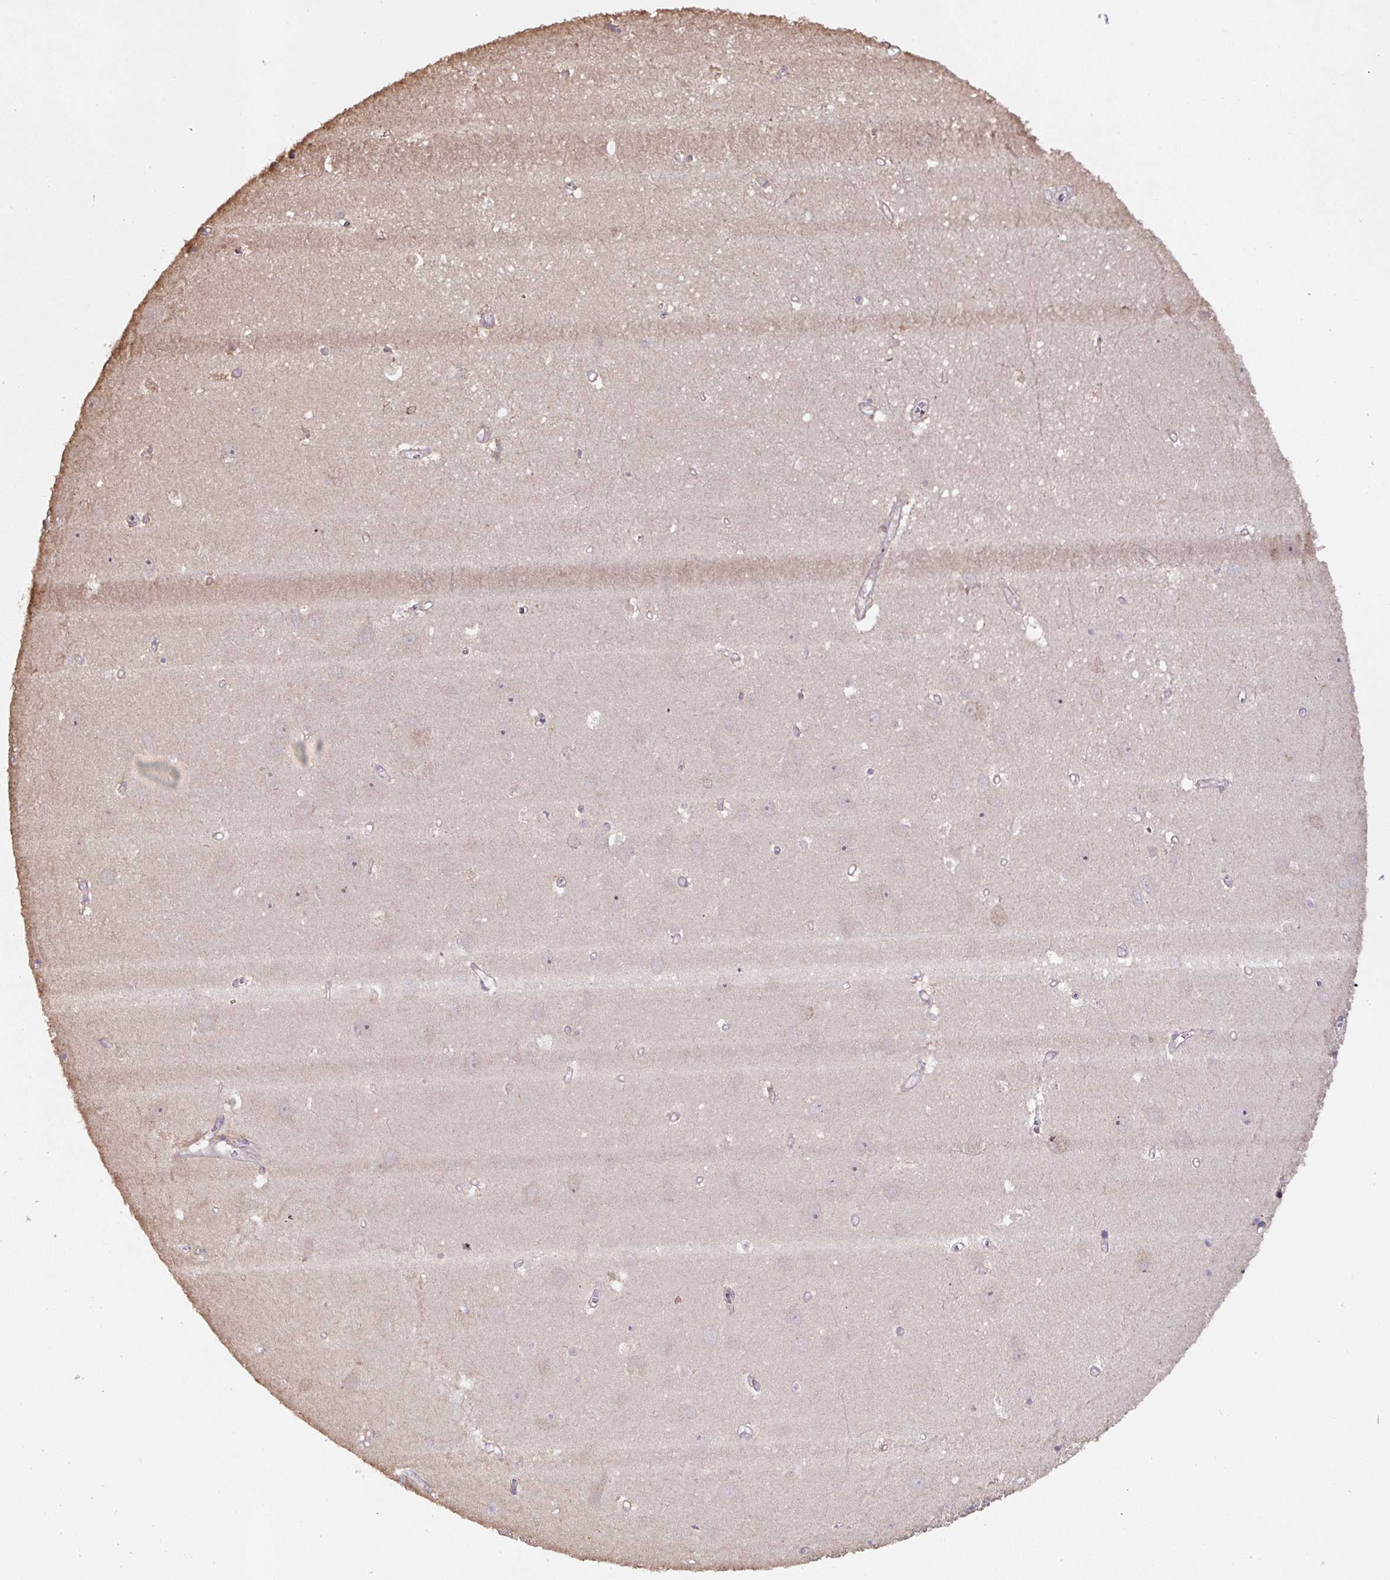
{"staining": {"intensity": "negative", "quantity": "none", "location": "none"}, "tissue": "hippocampus", "cell_type": "Glial cells", "image_type": "normal", "snomed": [{"axis": "morphology", "description": "Normal tissue, NOS"}, {"axis": "topography", "description": "Hippocampus"}], "caption": "Glial cells are negative for protein expression in benign human hippocampus.", "gene": "TMEM170B", "patient": {"sex": "female", "age": 64}}